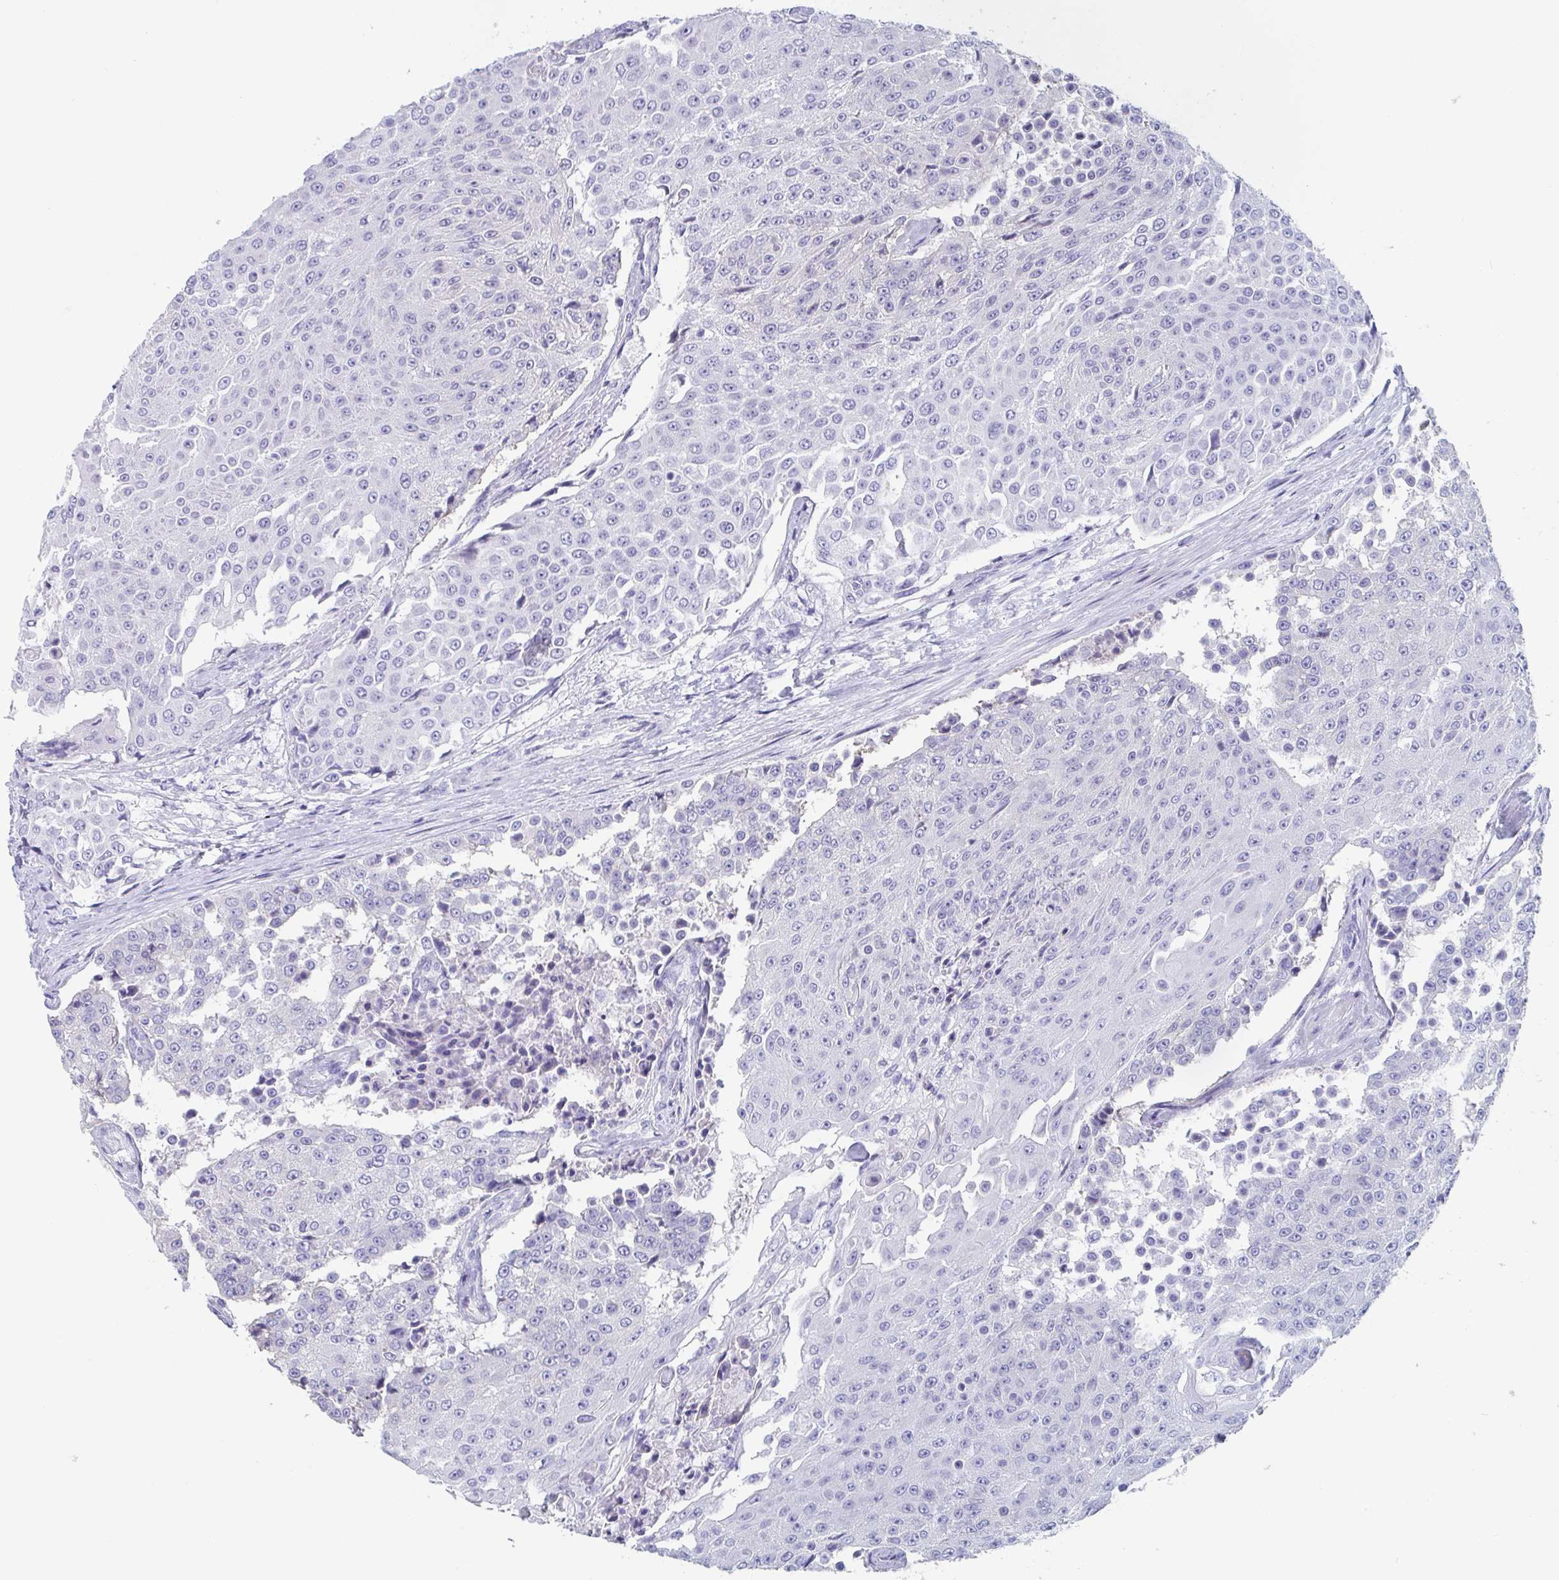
{"staining": {"intensity": "negative", "quantity": "none", "location": "none"}, "tissue": "urothelial cancer", "cell_type": "Tumor cells", "image_type": "cancer", "snomed": [{"axis": "morphology", "description": "Urothelial carcinoma, High grade"}, {"axis": "topography", "description": "Urinary bladder"}], "caption": "Immunohistochemical staining of human urothelial carcinoma (high-grade) displays no significant expression in tumor cells. The staining is performed using DAB brown chromogen with nuclei counter-stained in using hematoxylin.", "gene": "ZPBP", "patient": {"sex": "female", "age": 63}}